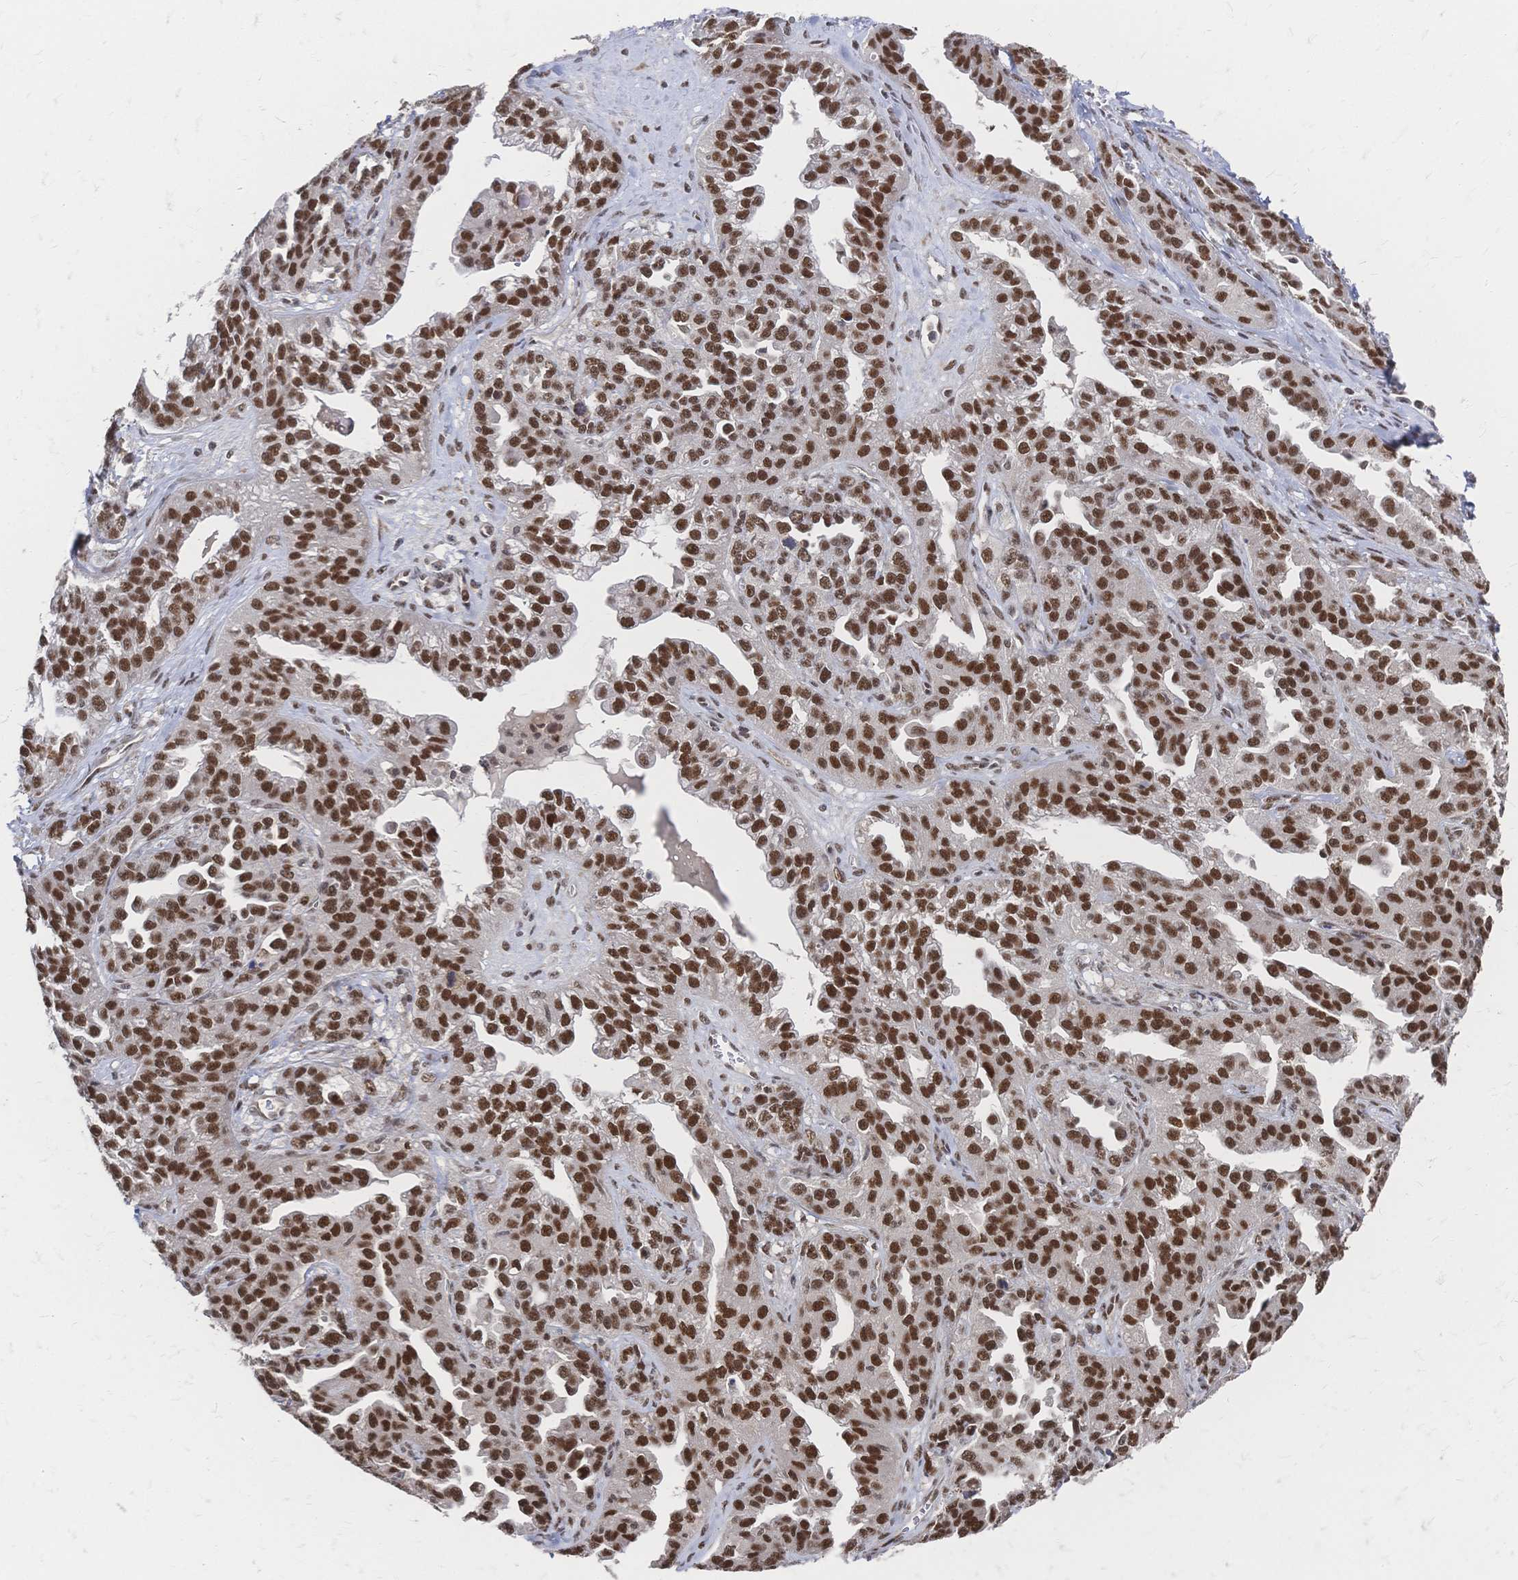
{"staining": {"intensity": "strong", "quantity": ">75%", "location": "nuclear"}, "tissue": "ovarian cancer", "cell_type": "Tumor cells", "image_type": "cancer", "snomed": [{"axis": "morphology", "description": "Cystadenocarcinoma, serous, NOS"}, {"axis": "topography", "description": "Ovary"}], "caption": "Brown immunohistochemical staining in human serous cystadenocarcinoma (ovarian) displays strong nuclear staining in approximately >75% of tumor cells.", "gene": "NELFA", "patient": {"sex": "female", "age": 75}}